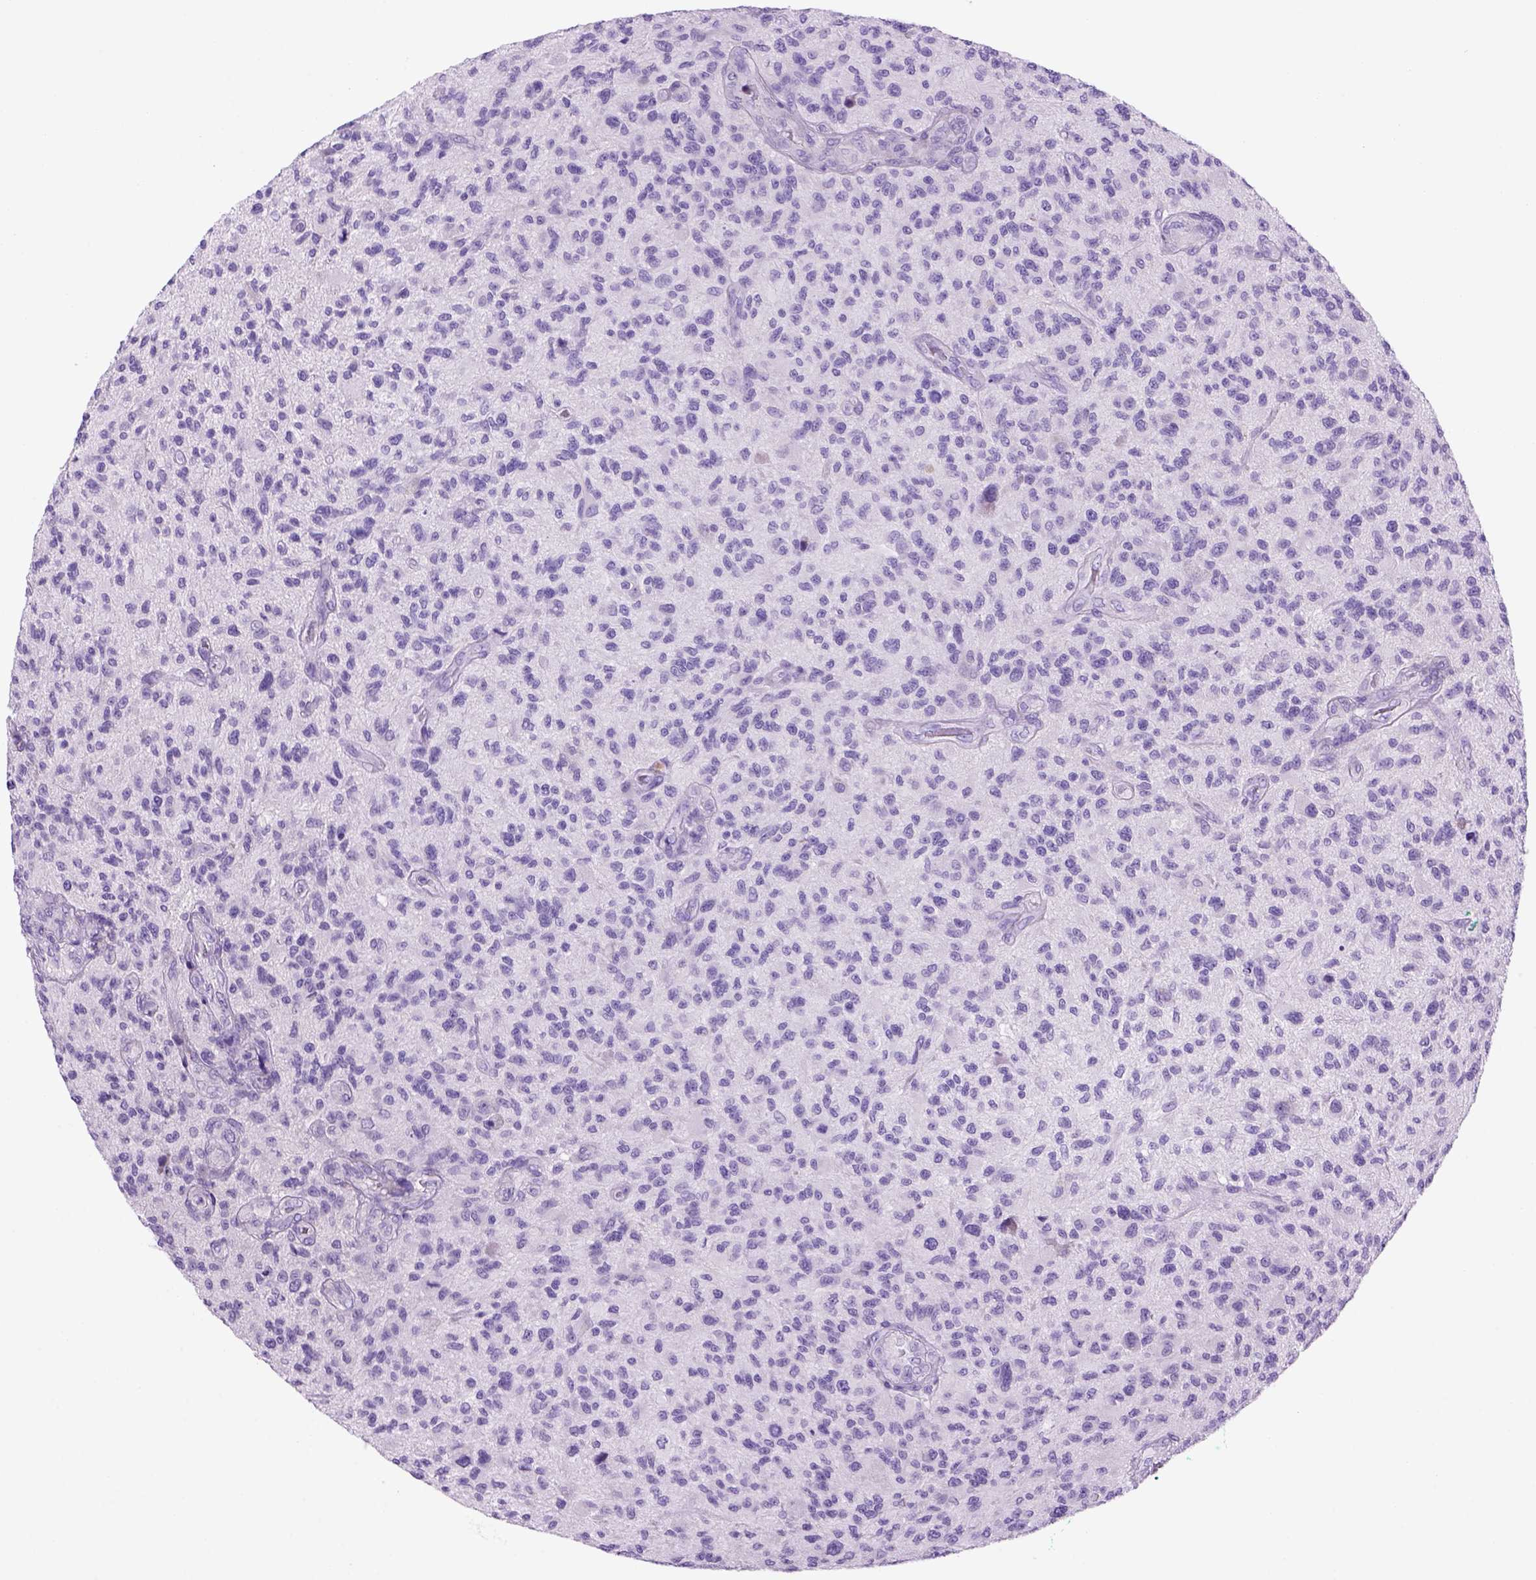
{"staining": {"intensity": "negative", "quantity": "none", "location": "none"}, "tissue": "glioma", "cell_type": "Tumor cells", "image_type": "cancer", "snomed": [{"axis": "morphology", "description": "Glioma, malignant, High grade"}, {"axis": "topography", "description": "Brain"}], "caption": "Immunohistochemistry micrograph of human glioma stained for a protein (brown), which demonstrates no expression in tumor cells.", "gene": "HHIPL2", "patient": {"sex": "male", "age": 47}}